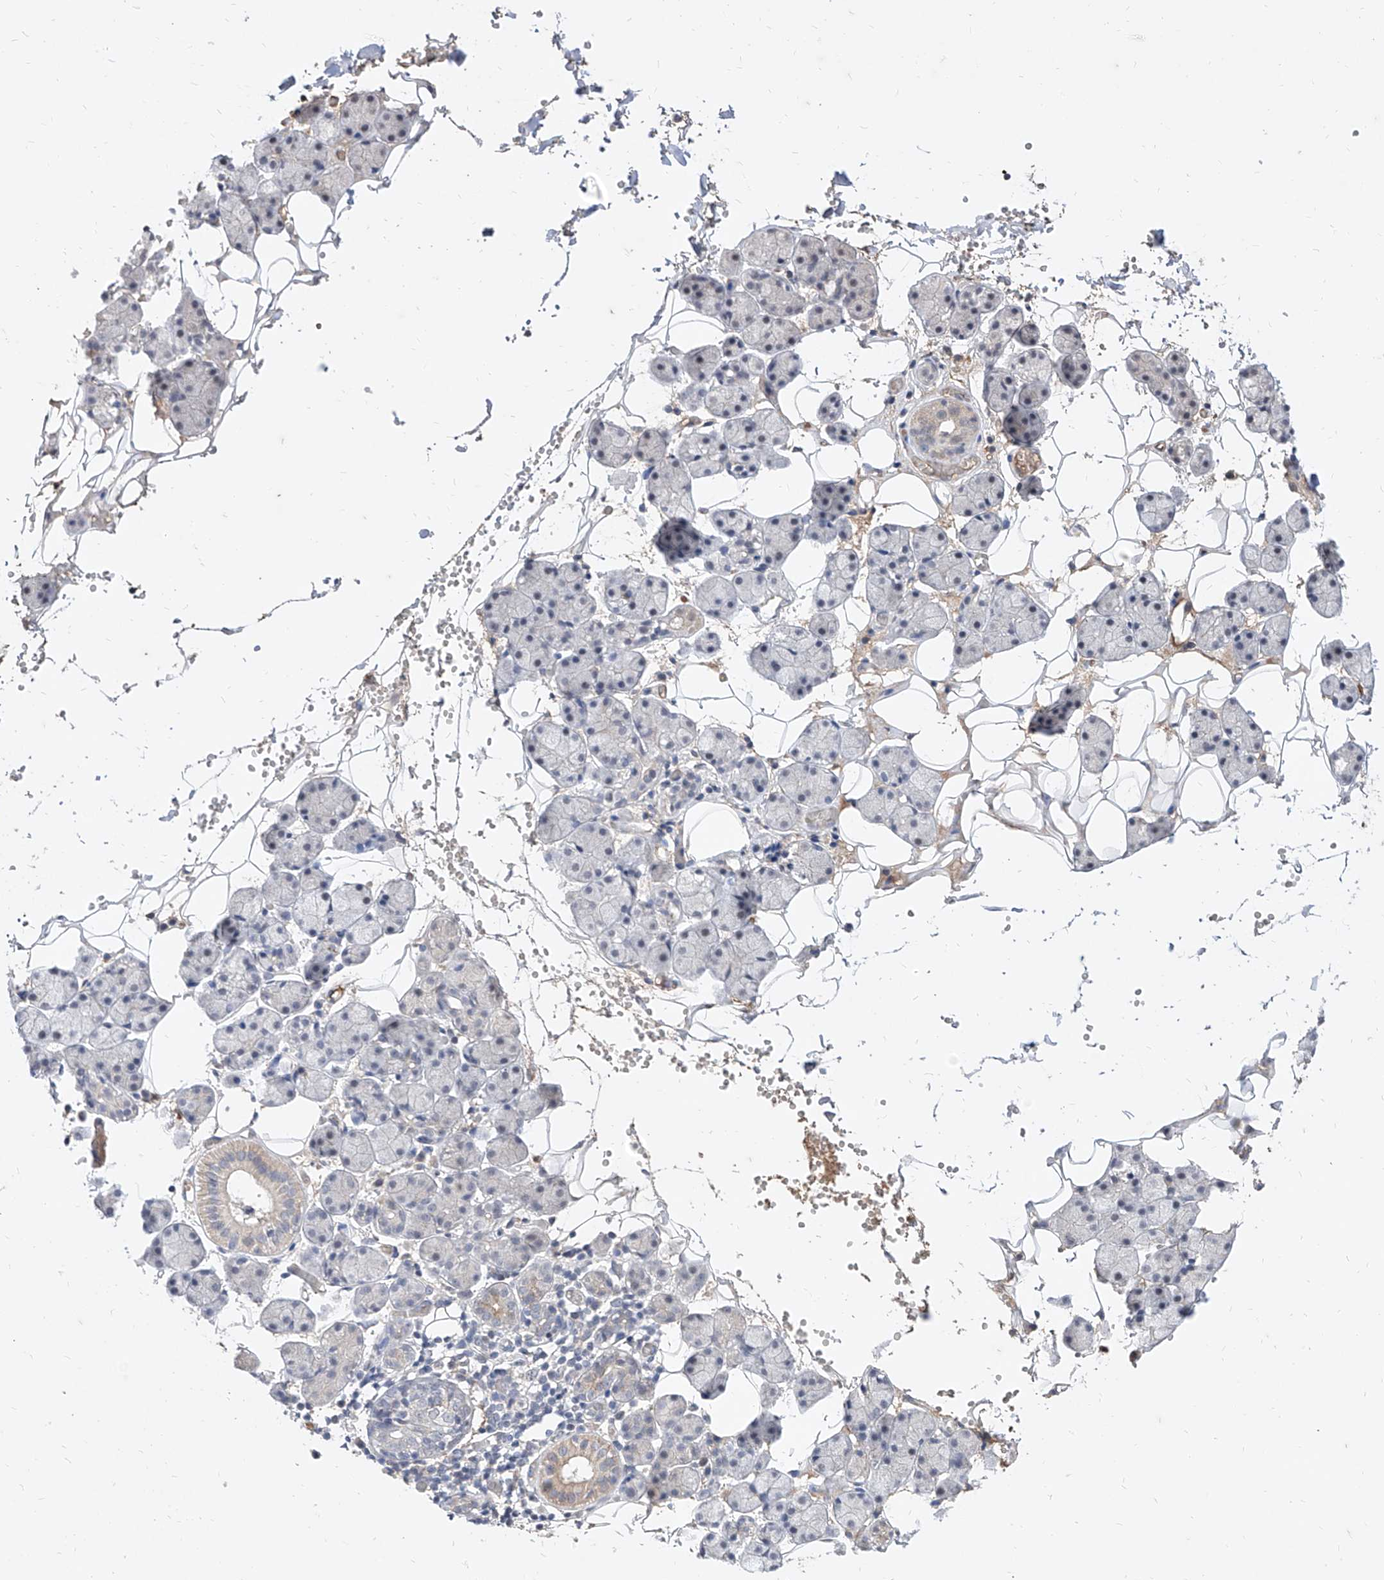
{"staining": {"intensity": "negative", "quantity": "none", "location": "none"}, "tissue": "salivary gland", "cell_type": "Glandular cells", "image_type": "normal", "snomed": [{"axis": "morphology", "description": "Normal tissue, NOS"}, {"axis": "topography", "description": "Salivary gland"}], "caption": "The image reveals no significant expression in glandular cells of salivary gland.", "gene": "C4A", "patient": {"sex": "female", "age": 33}}